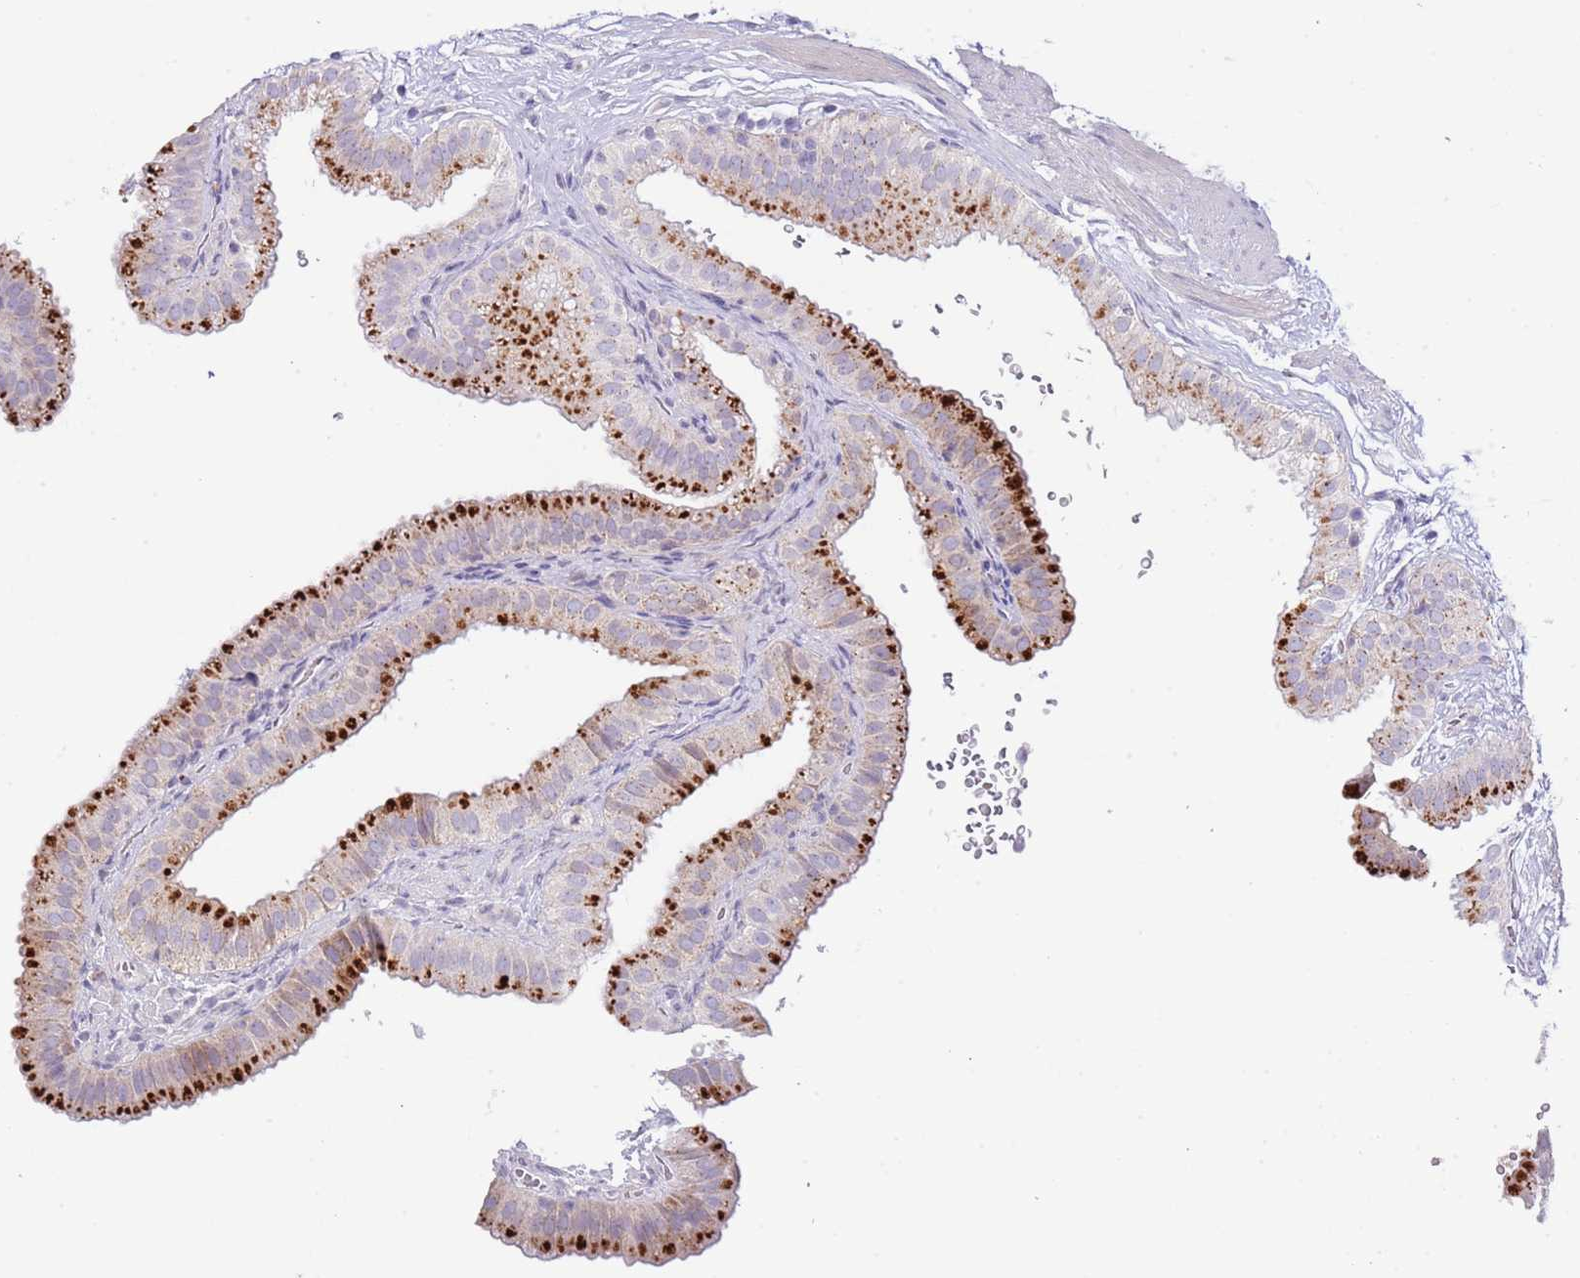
{"staining": {"intensity": "strong", "quantity": "25%-75%", "location": "cytoplasmic/membranous"}, "tissue": "gallbladder", "cell_type": "Glandular cells", "image_type": "normal", "snomed": [{"axis": "morphology", "description": "Normal tissue, NOS"}, {"axis": "topography", "description": "Gallbladder"}], "caption": "Strong cytoplasmic/membranous staining is present in about 25%-75% of glandular cells in normal gallbladder. (DAB (3,3'-diaminobenzidine) IHC, brown staining for protein, blue staining for nuclei).", "gene": "ABHD17A", "patient": {"sex": "female", "age": 61}}